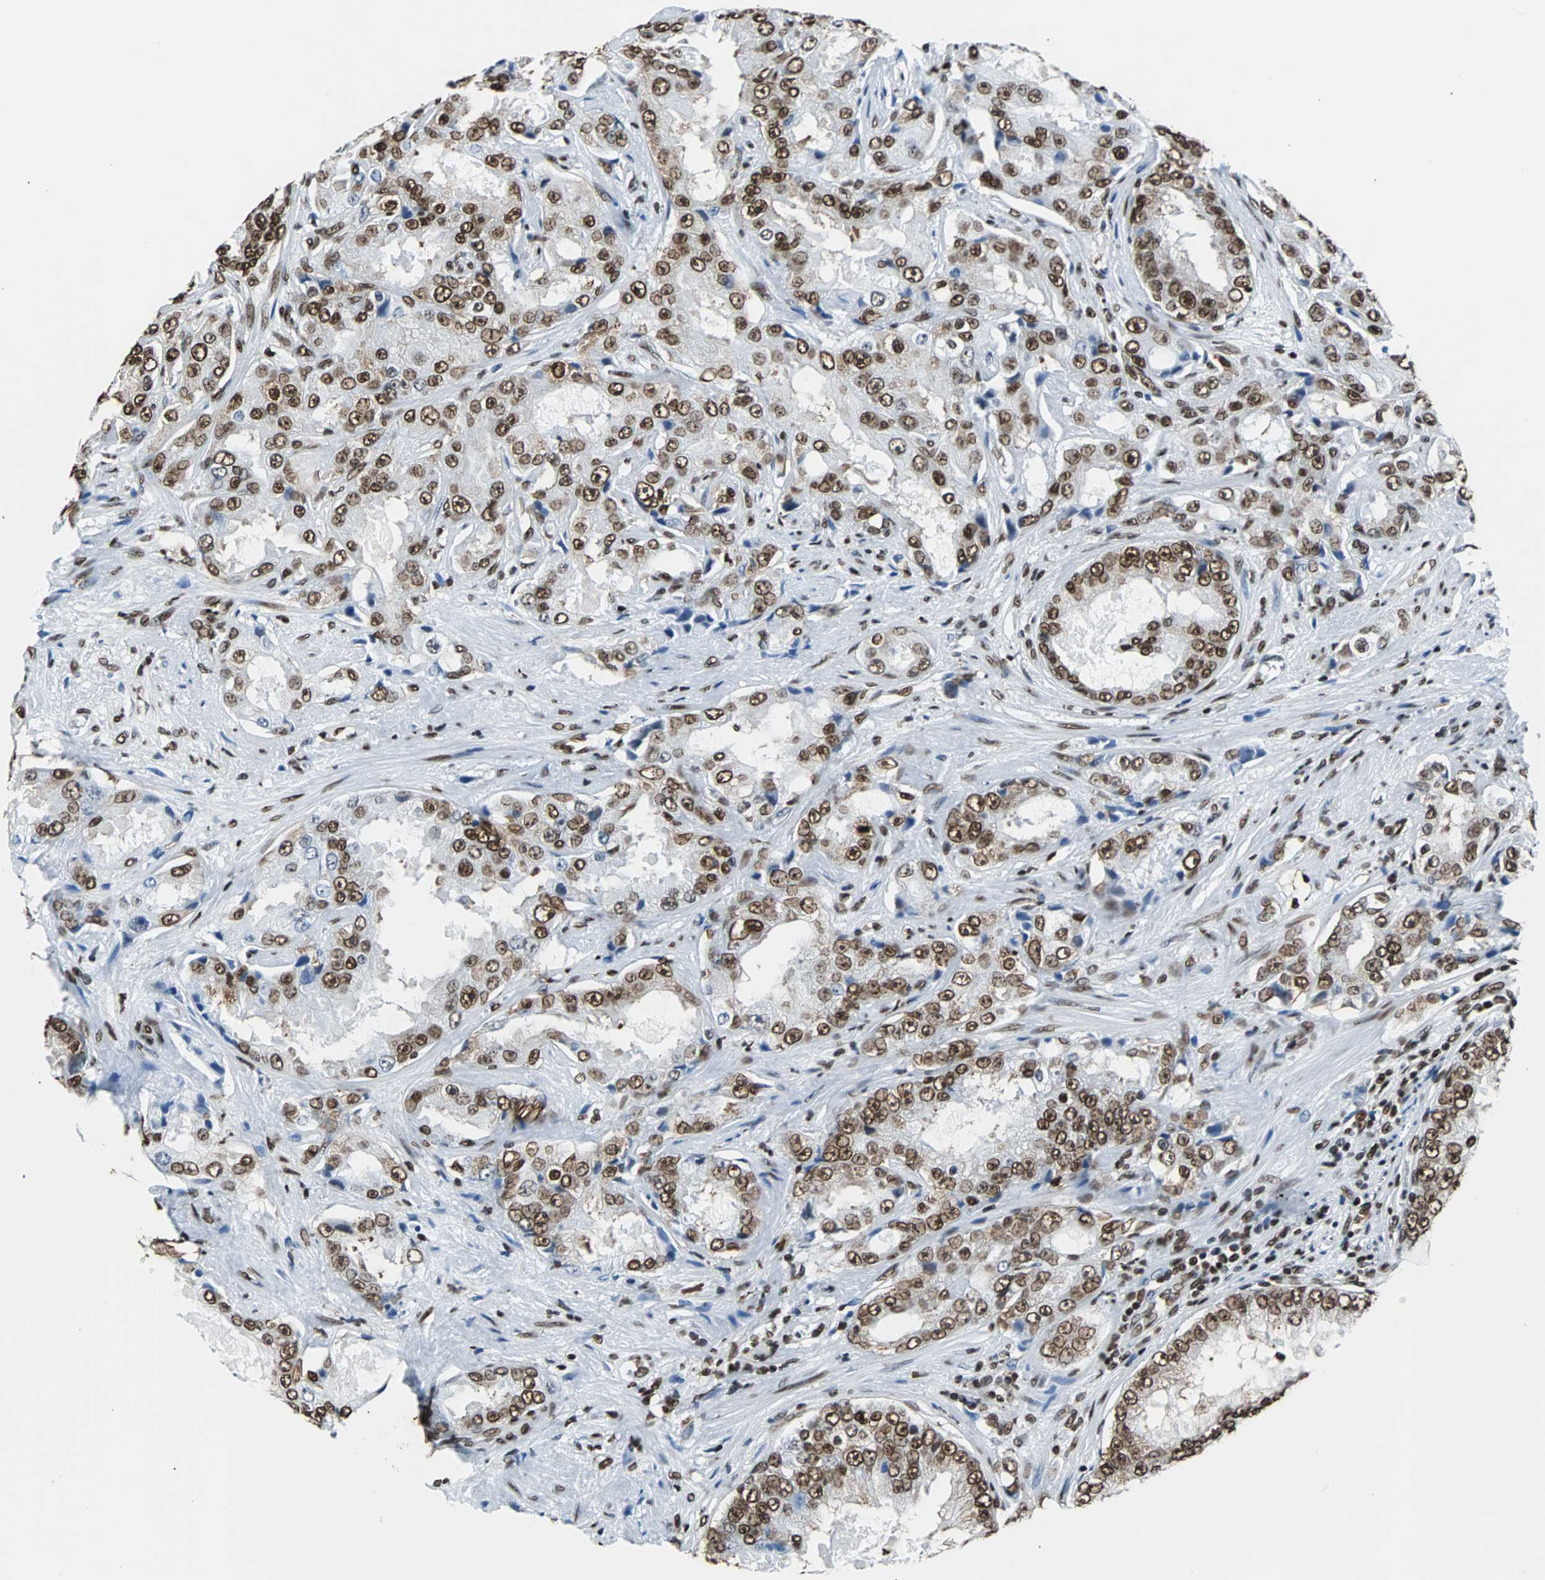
{"staining": {"intensity": "strong", "quantity": ">75%", "location": "nuclear"}, "tissue": "prostate cancer", "cell_type": "Tumor cells", "image_type": "cancer", "snomed": [{"axis": "morphology", "description": "Adenocarcinoma, High grade"}, {"axis": "topography", "description": "Prostate"}], "caption": "This image shows immunohistochemistry (IHC) staining of human prostate cancer, with high strong nuclear staining in approximately >75% of tumor cells.", "gene": "FUBP1", "patient": {"sex": "male", "age": 73}}